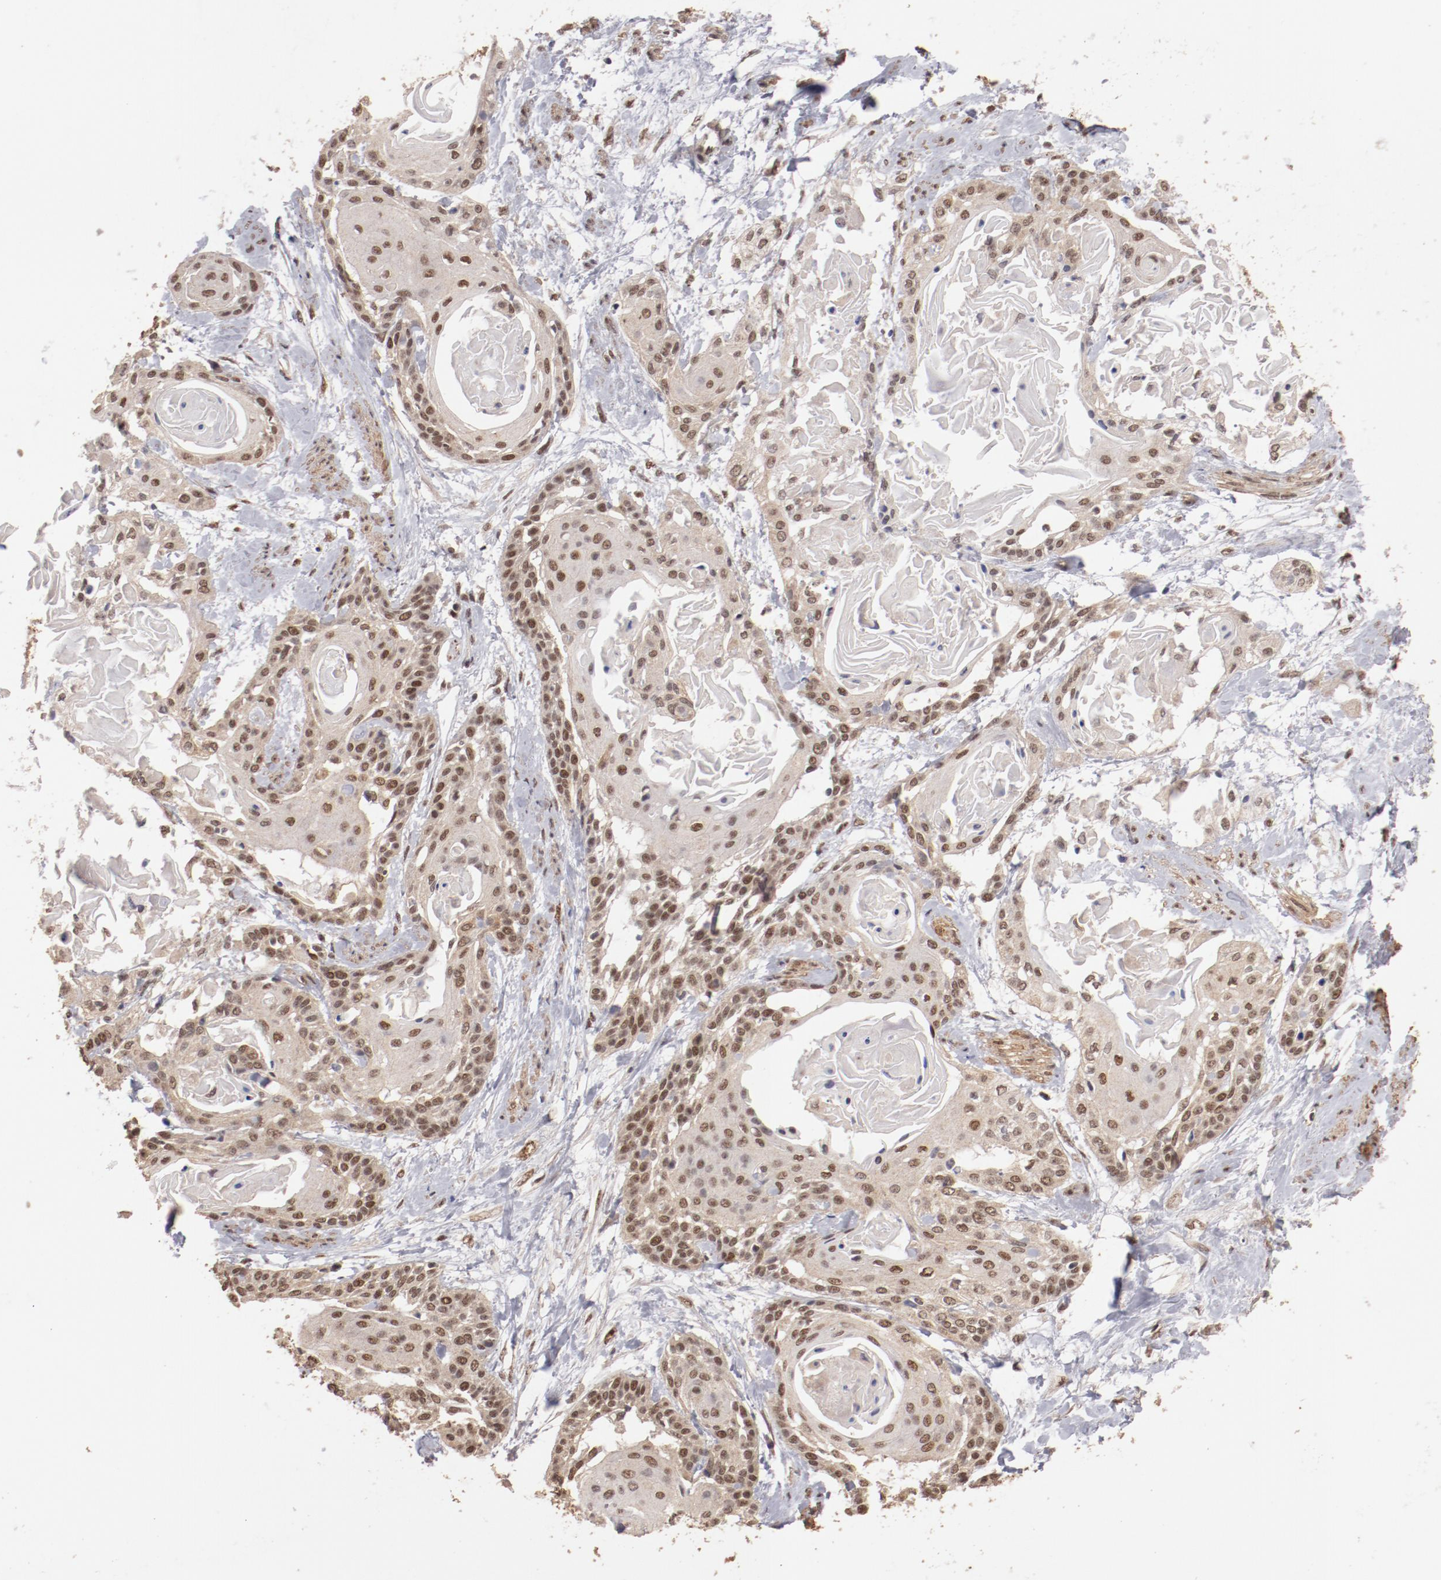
{"staining": {"intensity": "moderate", "quantity": ">75%", "location": "cytoplasmic/membranous,nuclear"}, "tissue": "cervical cancer", "cell_type": "Tumor cells", "image_type": "cancer", "snomed": [{"axis": "morphology", "description": "Squamous cell carcinoma, NOS"}, {"axis": "topography", "description": "Cervix"}], "caption": "About >75% of tumor cells in squamous cell carcinoma (cervical) exhibit moderate cytoplasmic/membranous and nuclear protein expression as visualized by brown immunohistochemical staining.", "gene": "CLOCK", "patient": {"sex": "female", "age": 57}}